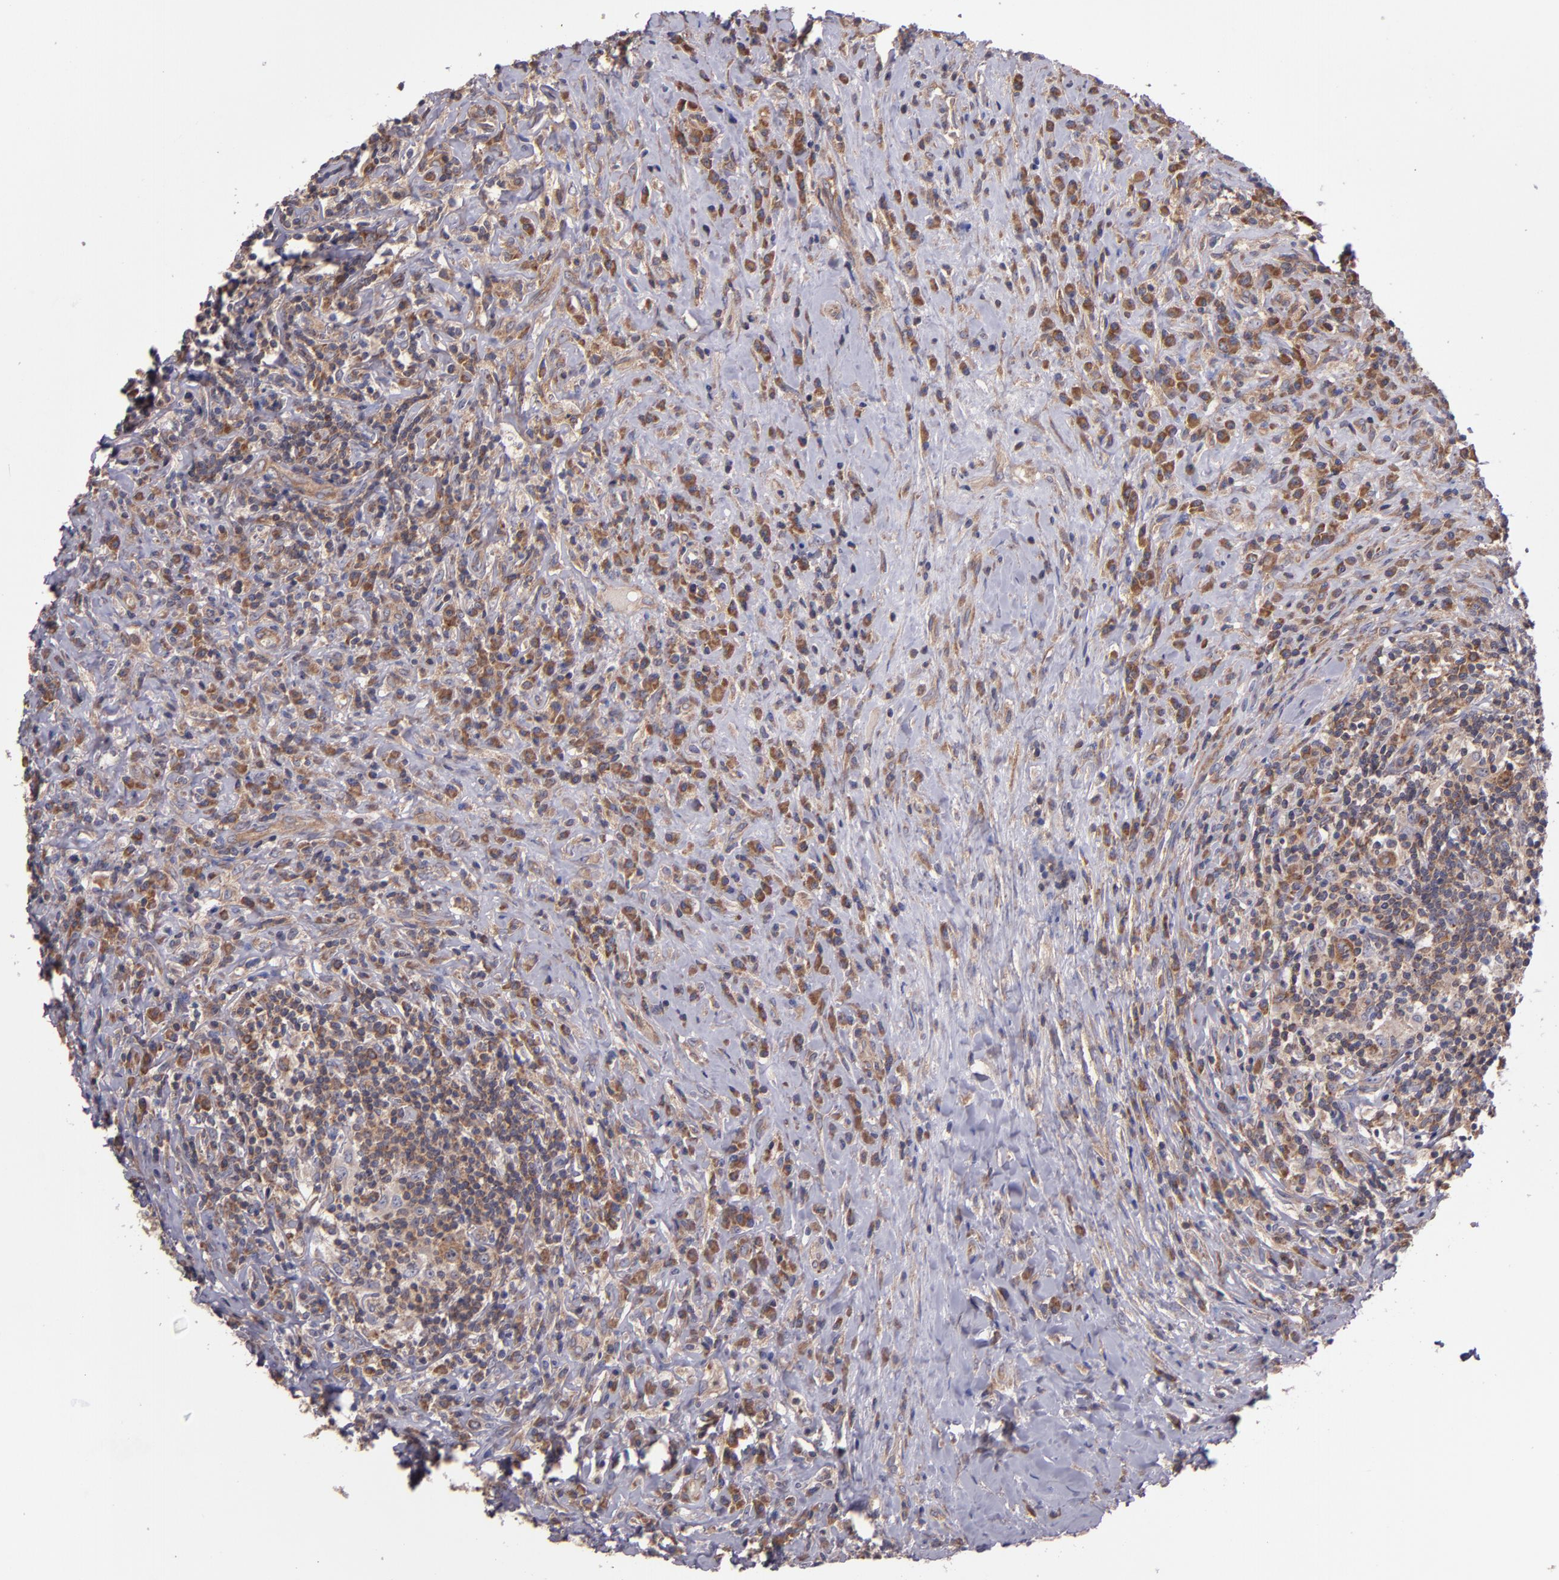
{"staining": {"intensity": "moderate", "quantity": ">75%", "location": "cytoplasmic/membranous"}, "tissue": "lymphoma", "cell_type": "Tumor cells", "image_type": "cancer", "snomed": [{"axis": "morphology", "description": "Hodgkin's disease, NOS"}, {"axis": "topography", "description": "Lymph node"}], "caption": "Protein staining exhibits moderate cytoplasmic/membranous staining in approximately >75% of tumor cells in lymphoma.", "gene": "EIF4ENIF1", "patient": {"sex": "female", "age": 25}}